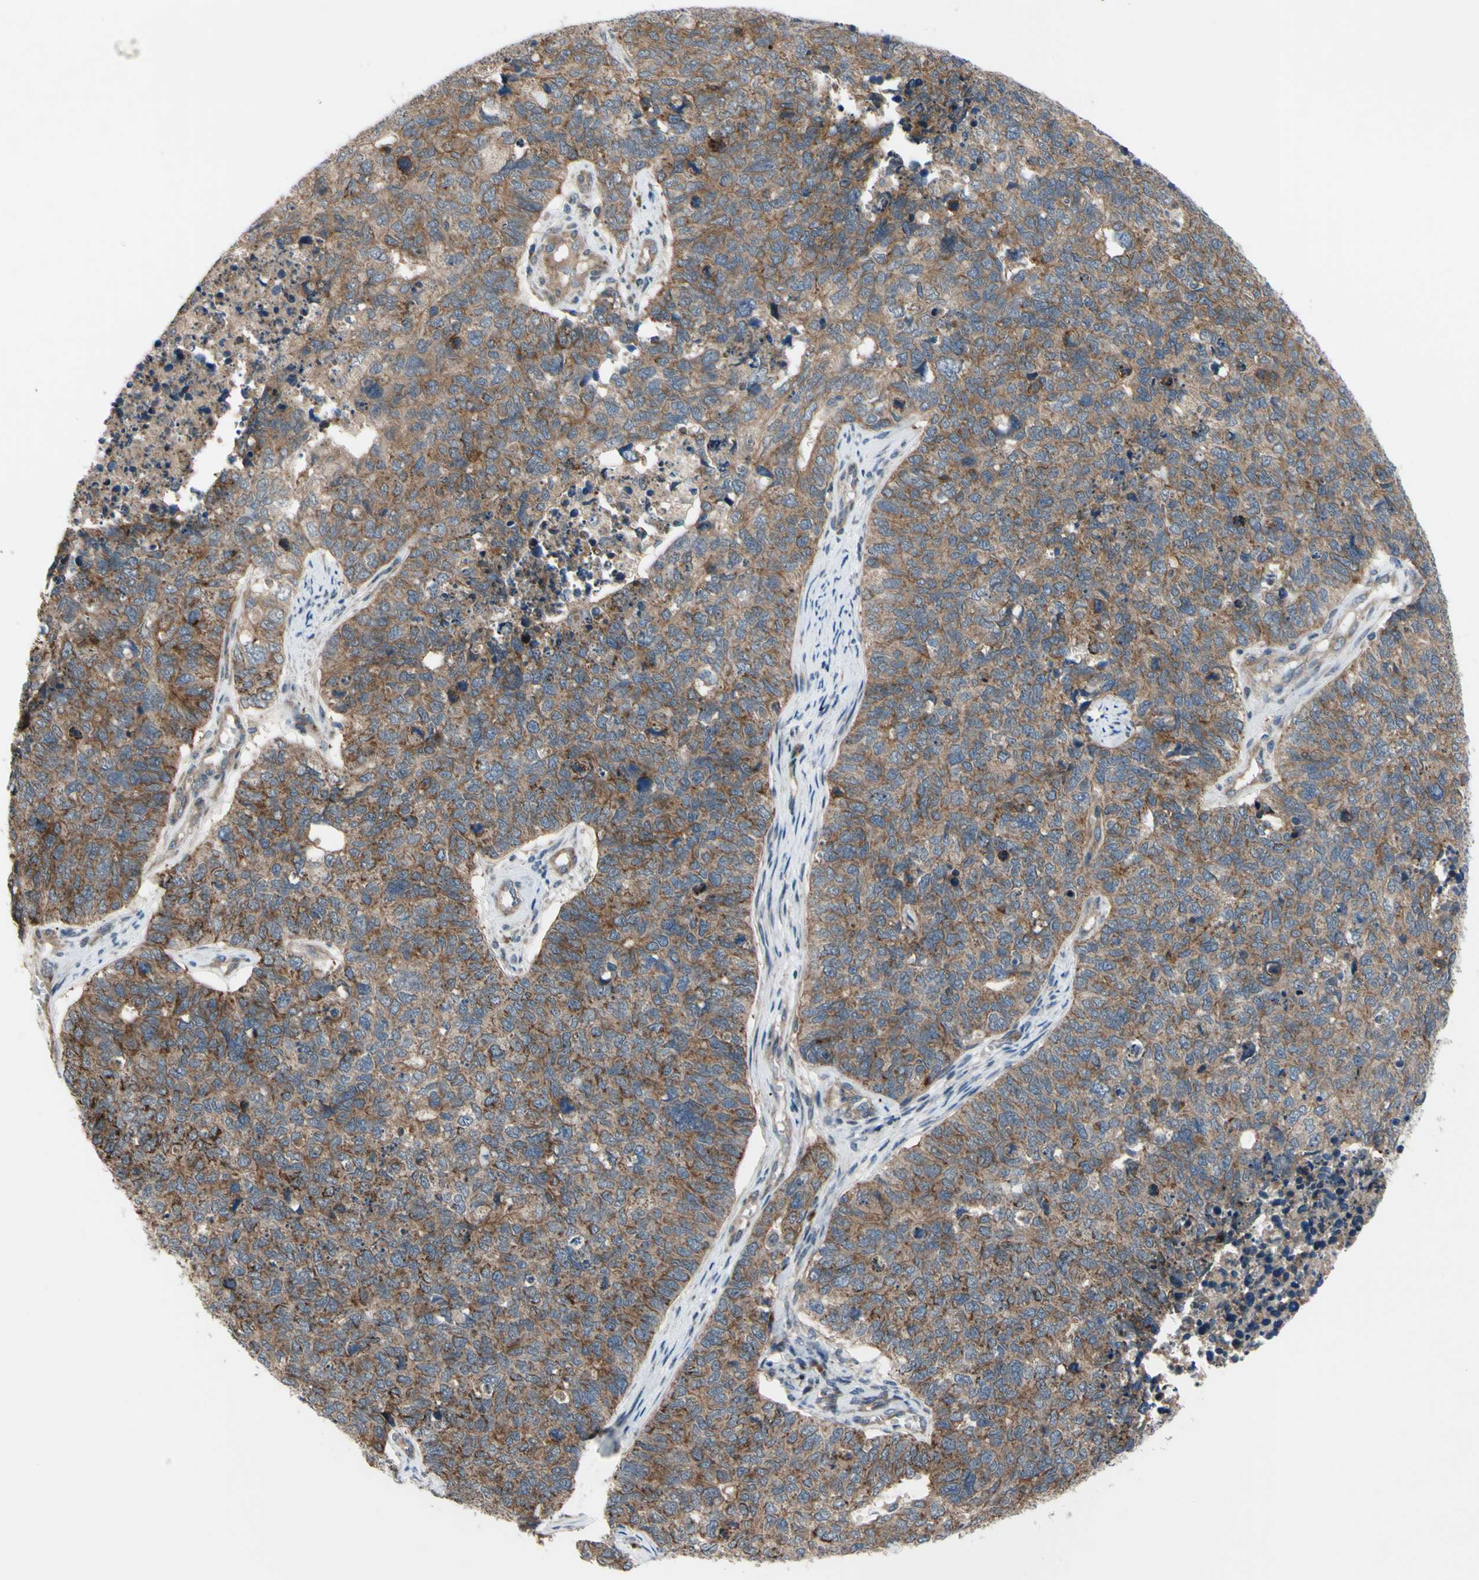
{"staining": {"intensity": "moderate", "quantity": ">75%", "location": "cytoplasmic/membranous"}, "tissue": "cervical cancer", "cell_type": "Tumor cells", "image_type": "cancer", "snomed": [{"axis": "morphology", "description": "Squamous cell carcinoma, NOS"}, {"axis": "topography", "description": "Cervix"}], "caption": "Immunohistochemistry (IHC) micrograph of neoplastic tissue: human cervical cancer (squamous cell carcinoma) stained using immunohistochemistry (IHC) demonstrates medium levels of moderate protein expression localized specifically in the cytoplasmic/membranous of tumor cells, appearing as a cytoplasmic/membranous brown color.", "gene": "SVIL", "patient": {"sex": "female", "age": 63}}